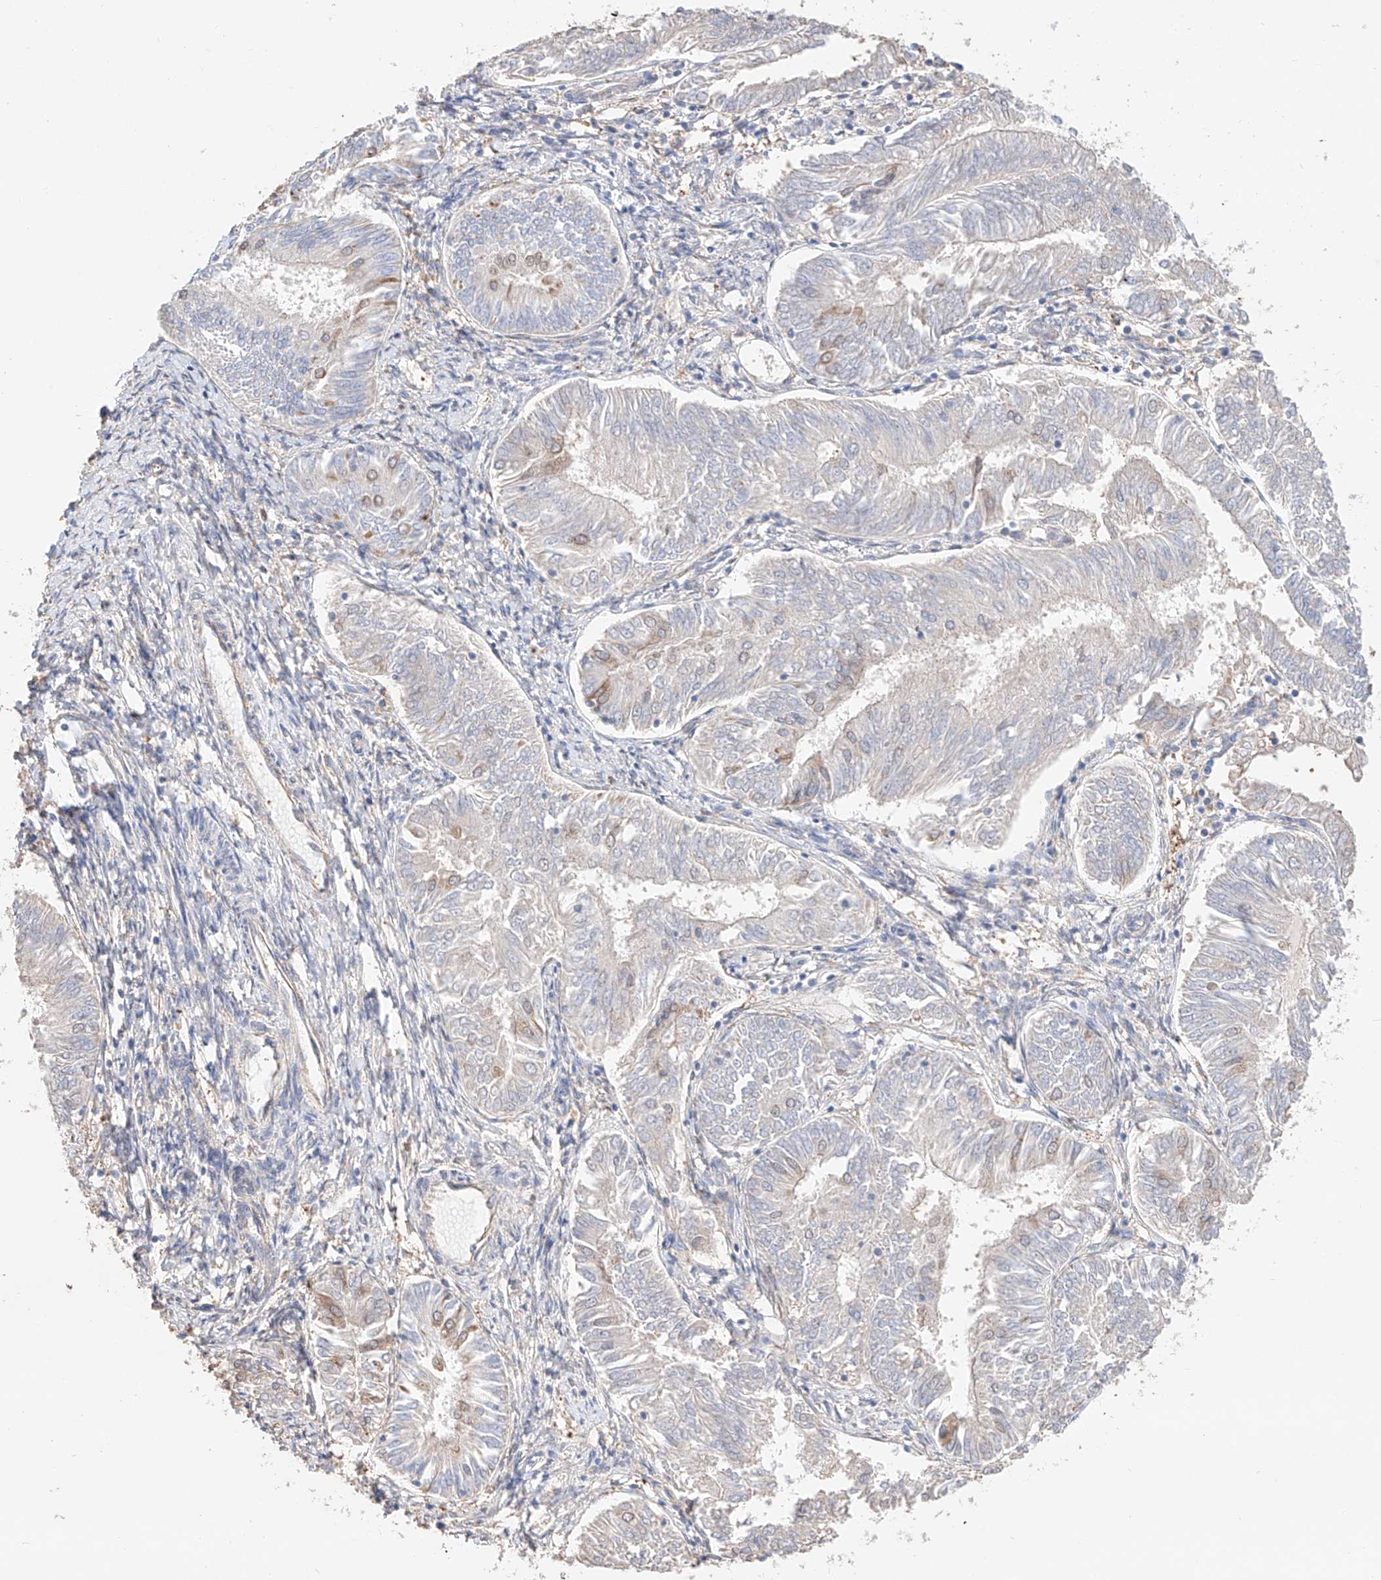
{"staining": {"intensity": "weak", "quantity": "<25%", "location": "cytoplasmic/membranous"}, "tissue": "endometrial cancer", "cell_type": "Tumor cells", "image_type": "cancer", "snomed": [{"axis": "morphology", "description": "Adenocarcinoma, NOS"}, {"axis": "topography", "description": "Endometrium"}], "caption": "Immunohistochemical staining of human endometrial adenocarcinoma exhibits no significant positivity in tumor cells. (IHC, brightfield microscopy, high magnification).", "gene": "MOSPD1", "patient": {"sex": "female", "age": 58}}